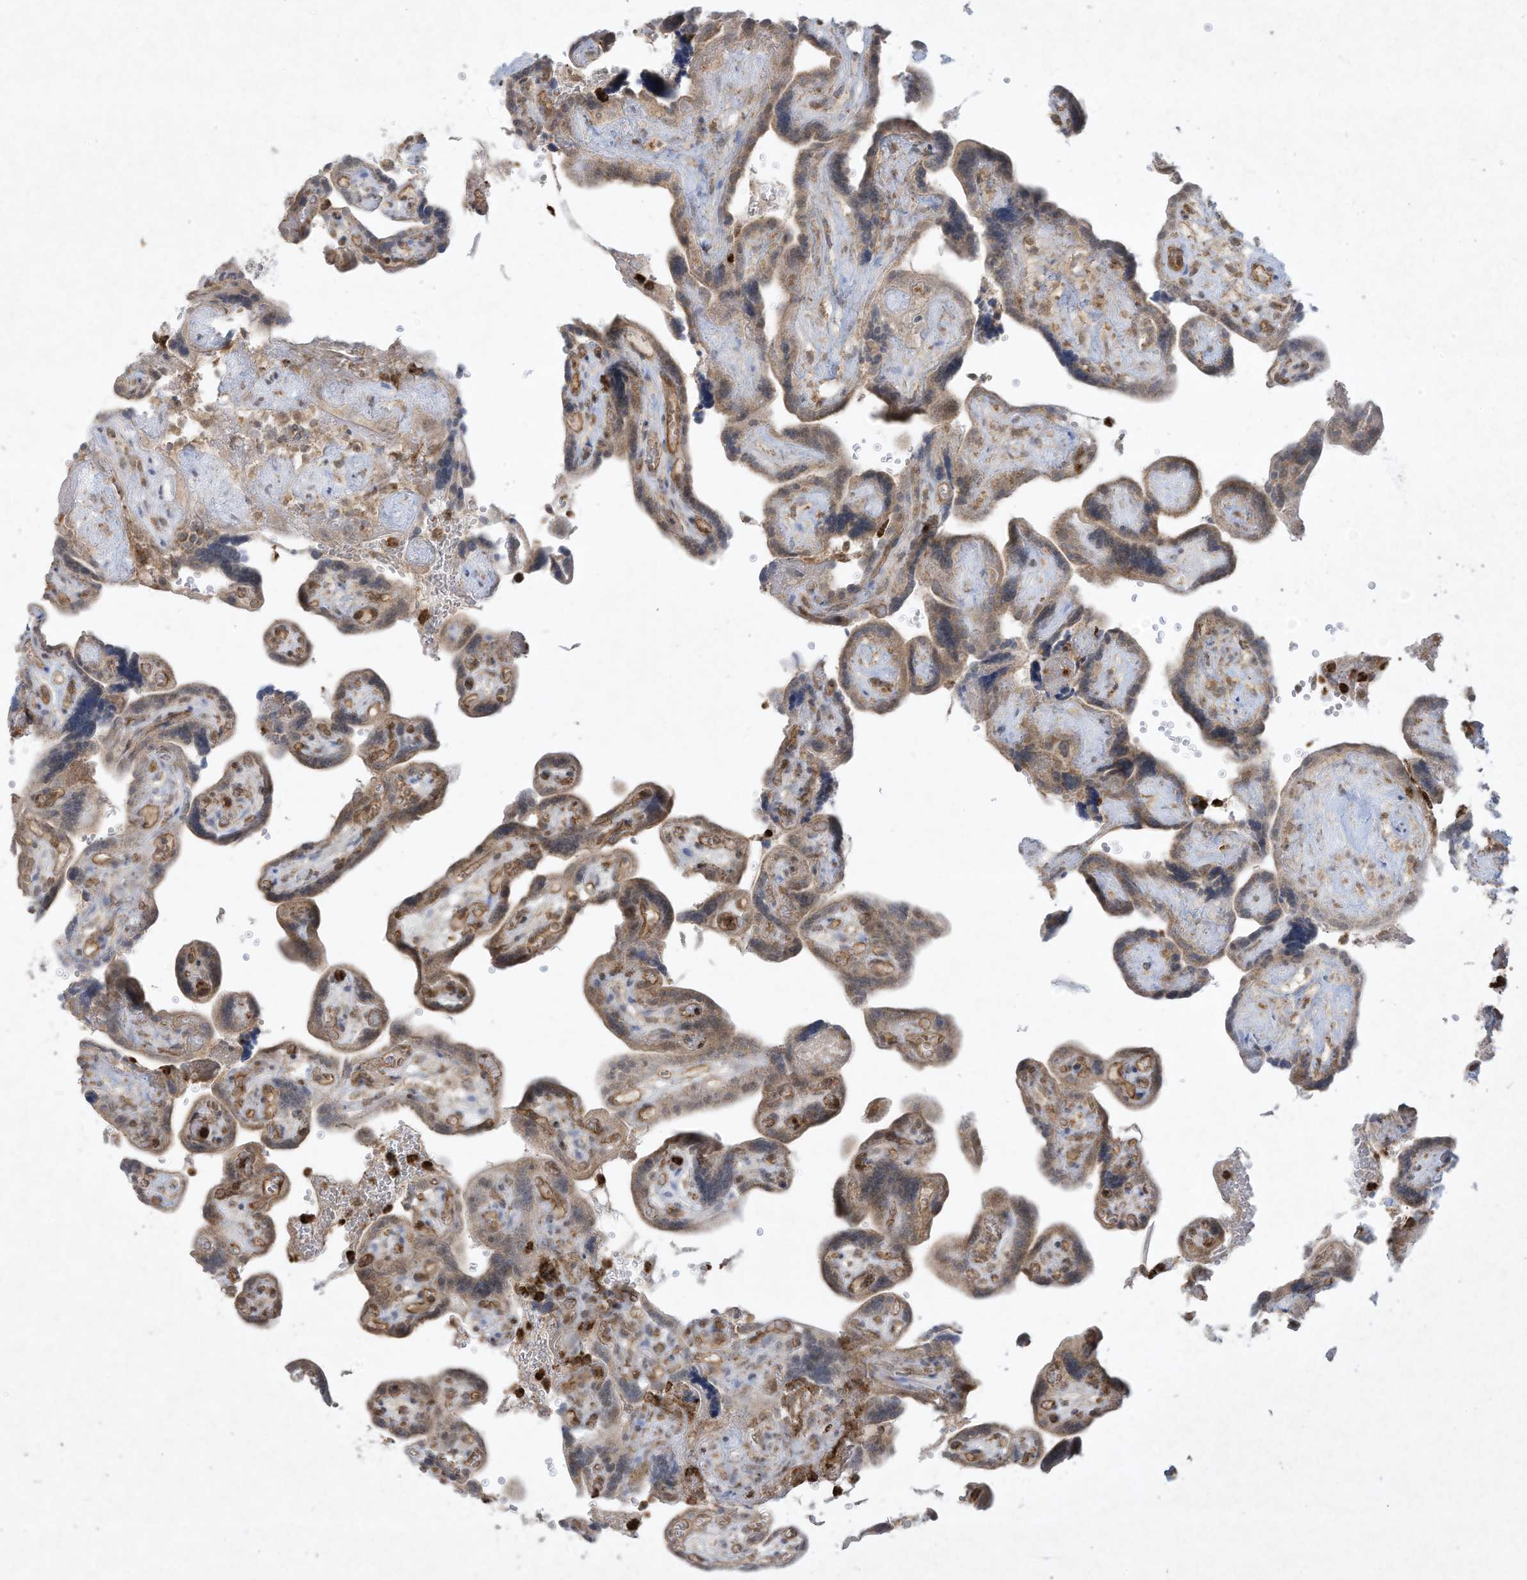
{"staining": {"intensity": "moderate", "quantity": ">75%", "location": "cytoplasmic/membranous,nuclear"}, "tissue": "placenta", "cell_type": "Decidual cells", "image_type": "normal", "snomed": [{"axis": "morphology", "description": "Normal tissue, NOS"}, {"axis": "topography", "description": "Placenta"}], "caption": "This photomicrograph displays normal placenta stained with immunohistochemistry to label a protein in brown. The cytoplasmic/membranous,nuclear of decidual cells show moderate positivity for the protein. Nuclei are counter-stained blue.", "gene": "CHRNA4", "patient": {"sex": "female", "age": 30}}